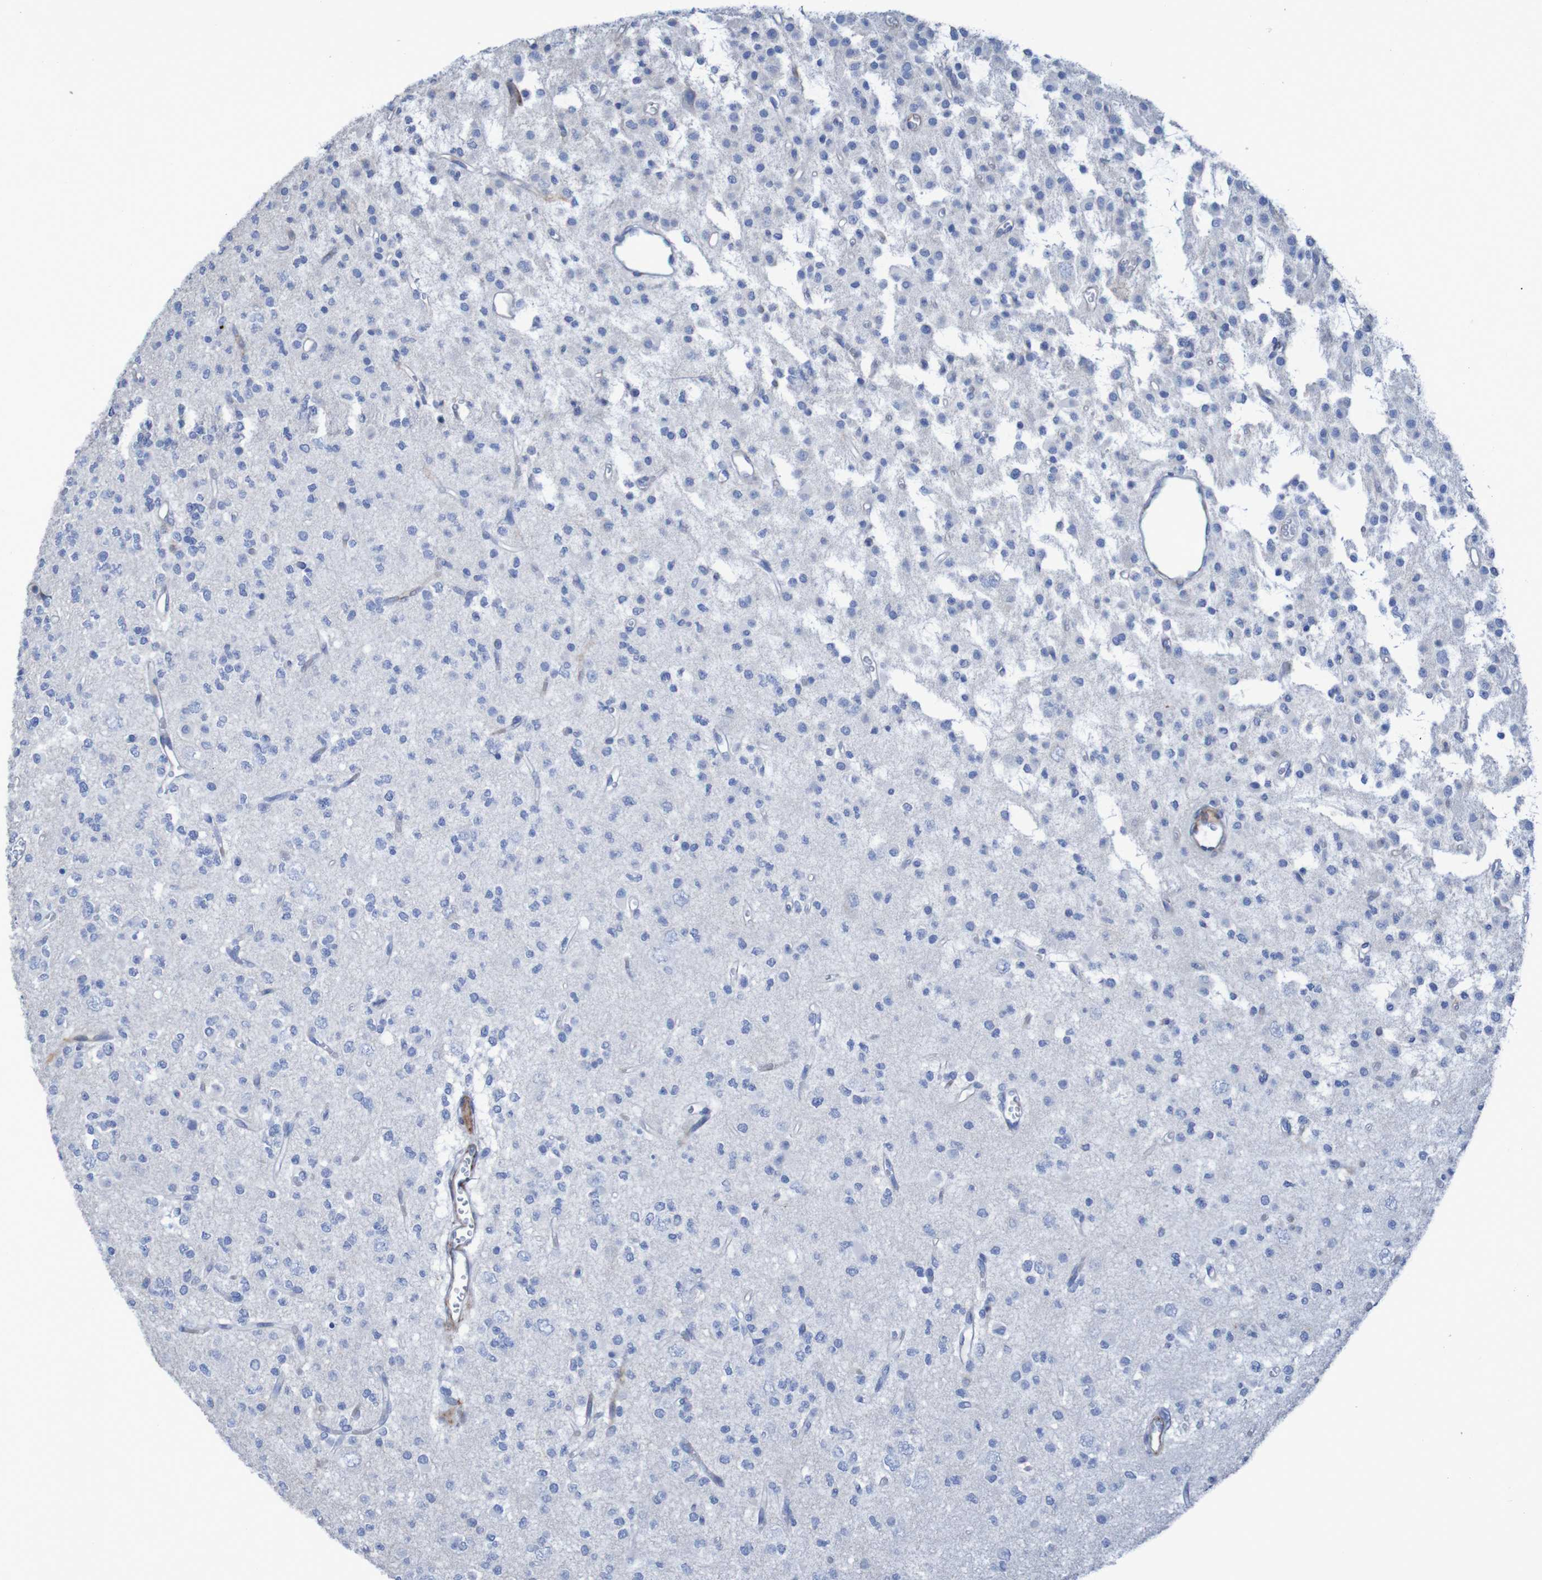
{"staining": {"intensity": "negative", "quantity": "none", "location": "none"}, "tissue": "glioma", "cell_type": "Tumor cells", "image_type": "cancer", "snomed": [{"axis": "morphology", "description": "Glioma, malignant, Low grade"}, {"axis": "topography", "description": "Brain"}], "caption": "Immunohistochemistry micrograph of glioma stained for a protein (brown), which demonstrates no expression in tumor cells. The staining was performed using DAB (3,3'-diaminobenzidine) to visualize the protein expression in brown, while the nuclei were stained in blue with hematoxylin (Magnification: 20x).", "gene": "RNF182", "patient": {"sex": "male", "age": 38}}